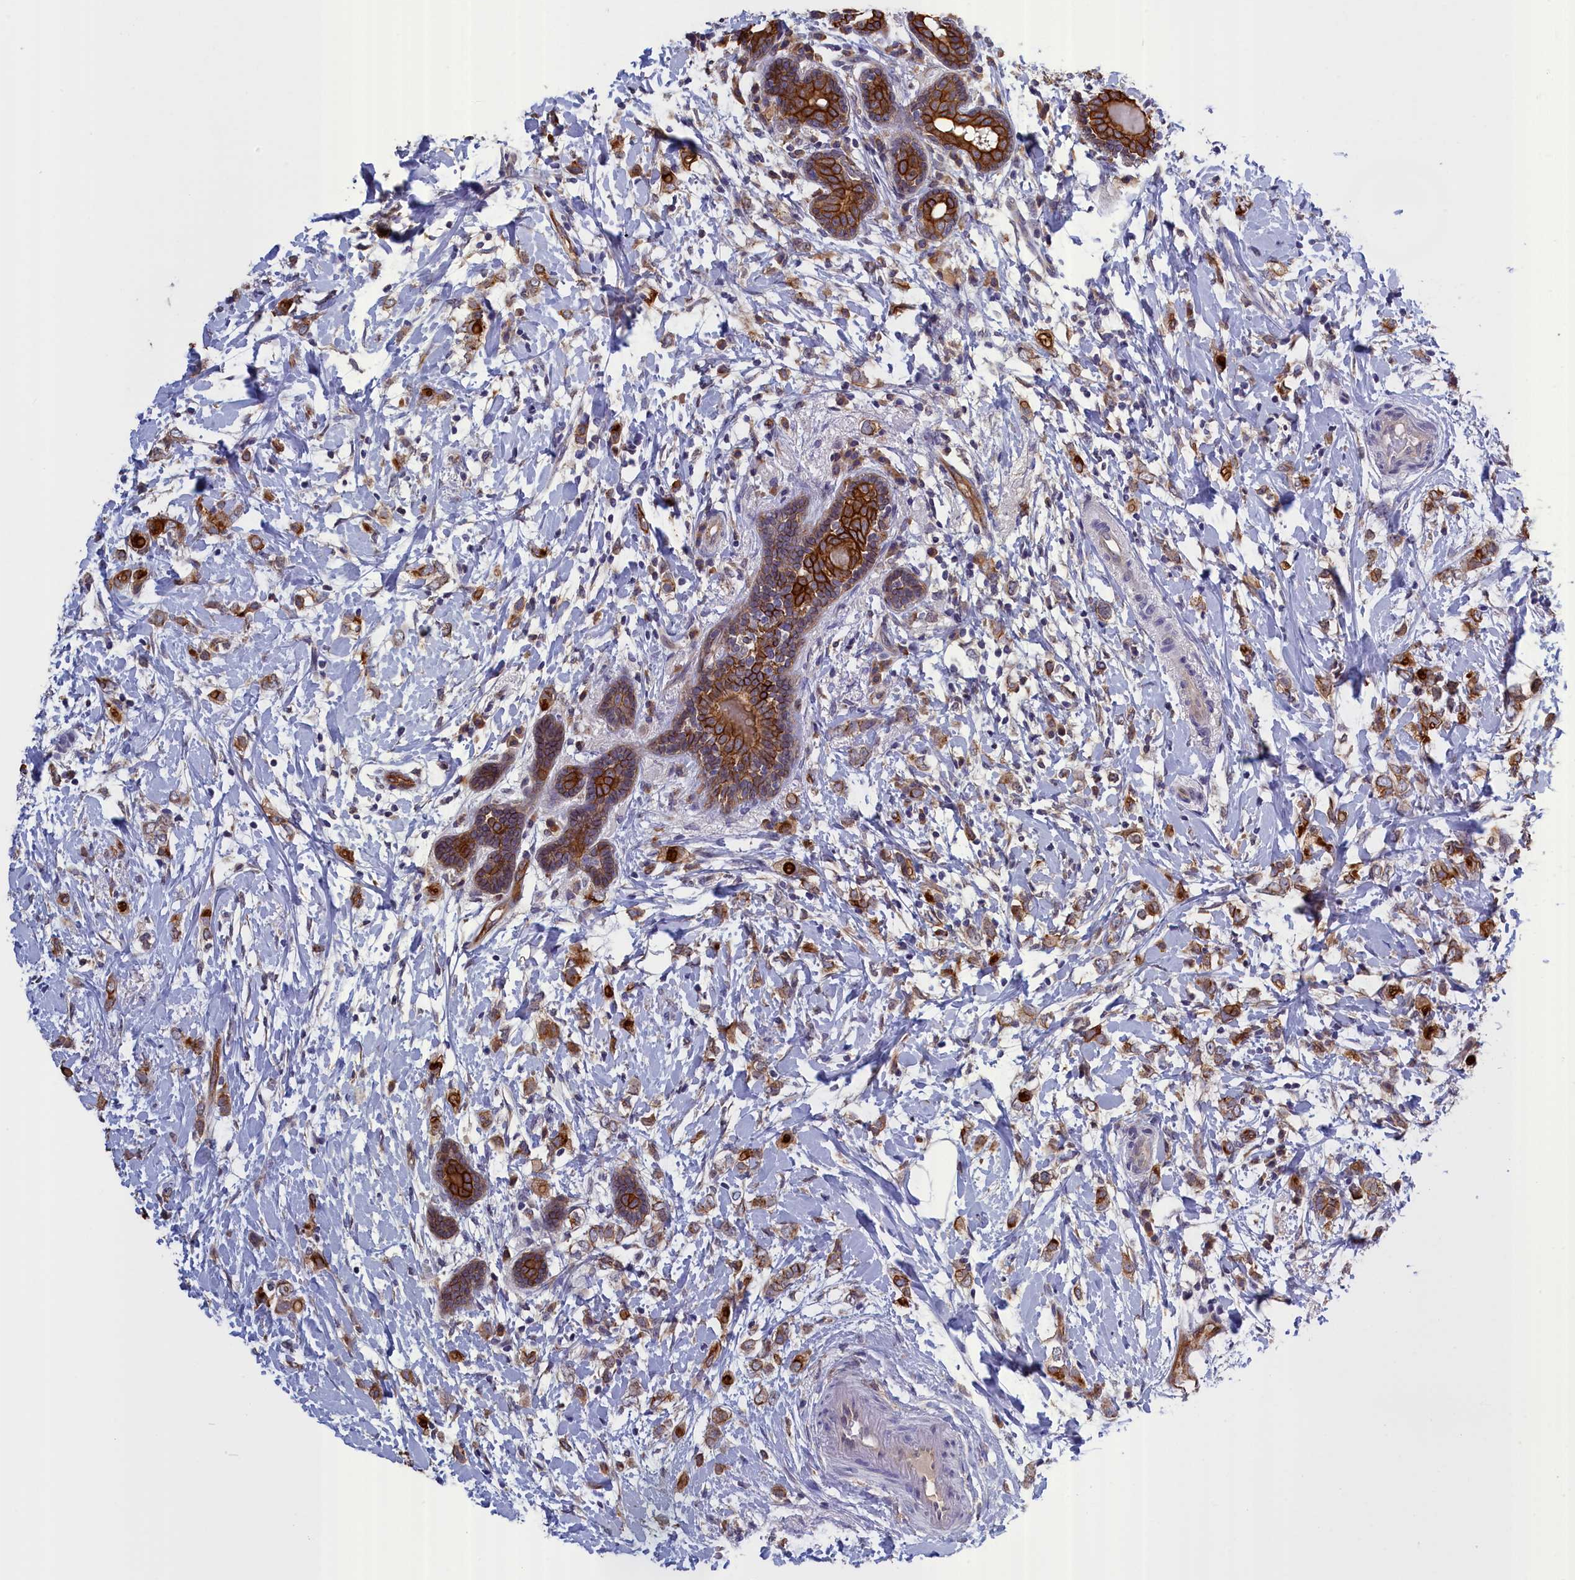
{"staining": {"intensity": "moderate", "quantity": ">75%", "location": "cytoplasmic/membranous"}, "tissue": "breast cancer", "cell_type": "Tumor cells", "image_type": "cancer", "snomed": [{"axis": "morphology", "description": "Normal tissue, NOS"}, {"axis": "morphology", "description": "Lobular carcinoma"}, {"axis": "topography", "description": "Breast"}], "caption": "Immunohistochemistry photomicrograph of neoplastic tissue: breast cancer stained using IHC displays medium levels of moderate protein expression localized specifically in the cytoplasmic/membranous of tumor cells, appearing as a cytoplasmic/membranous brown color.", "gene": "COL19A1", "patient": {"sex": "female", "age": 47}}